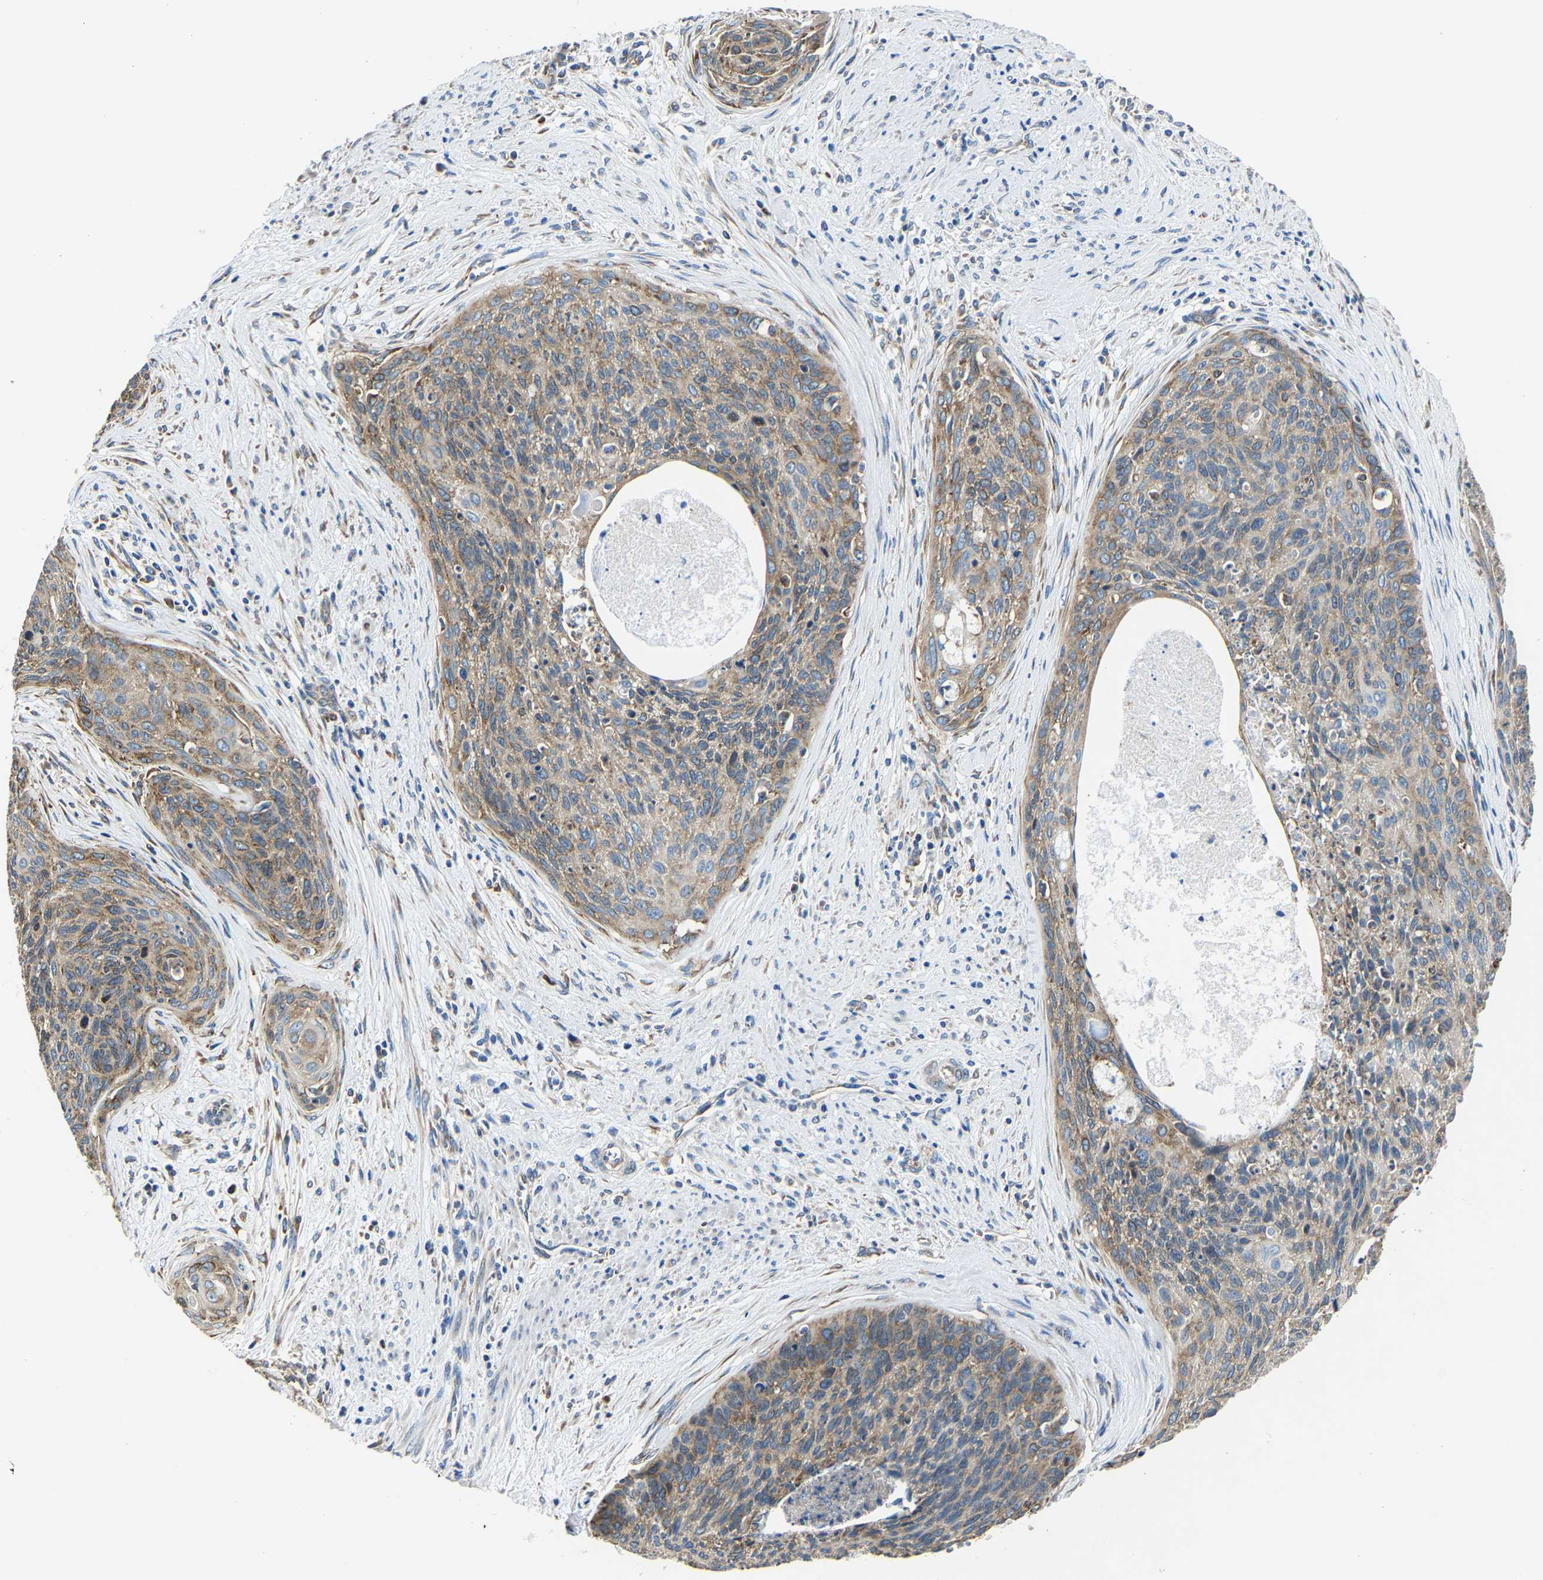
{"staining": {"intensity": "moderate", "quantity": ">75%", "location": "cytoplasmic/membranous"}, "tissue": "cervical cancer", "cell_type": "Tumor cells", "image_type": "cancer", "snomed": [{"axis": "morphology", "description": "Squamous cell carcinoma, NOS"}, {"axis": "topography", "description": "Cervix"}], "caption": "Immunohistochemistry (IHC) (DAB) staining of human squamous cell carcinoma (cervical) exhibits moderate cytoplasmic/membranous protein expression in approximately >75% of tumor cells.", "gene": "G3BP2", "patient": {"sex": "female", "age": 55}}